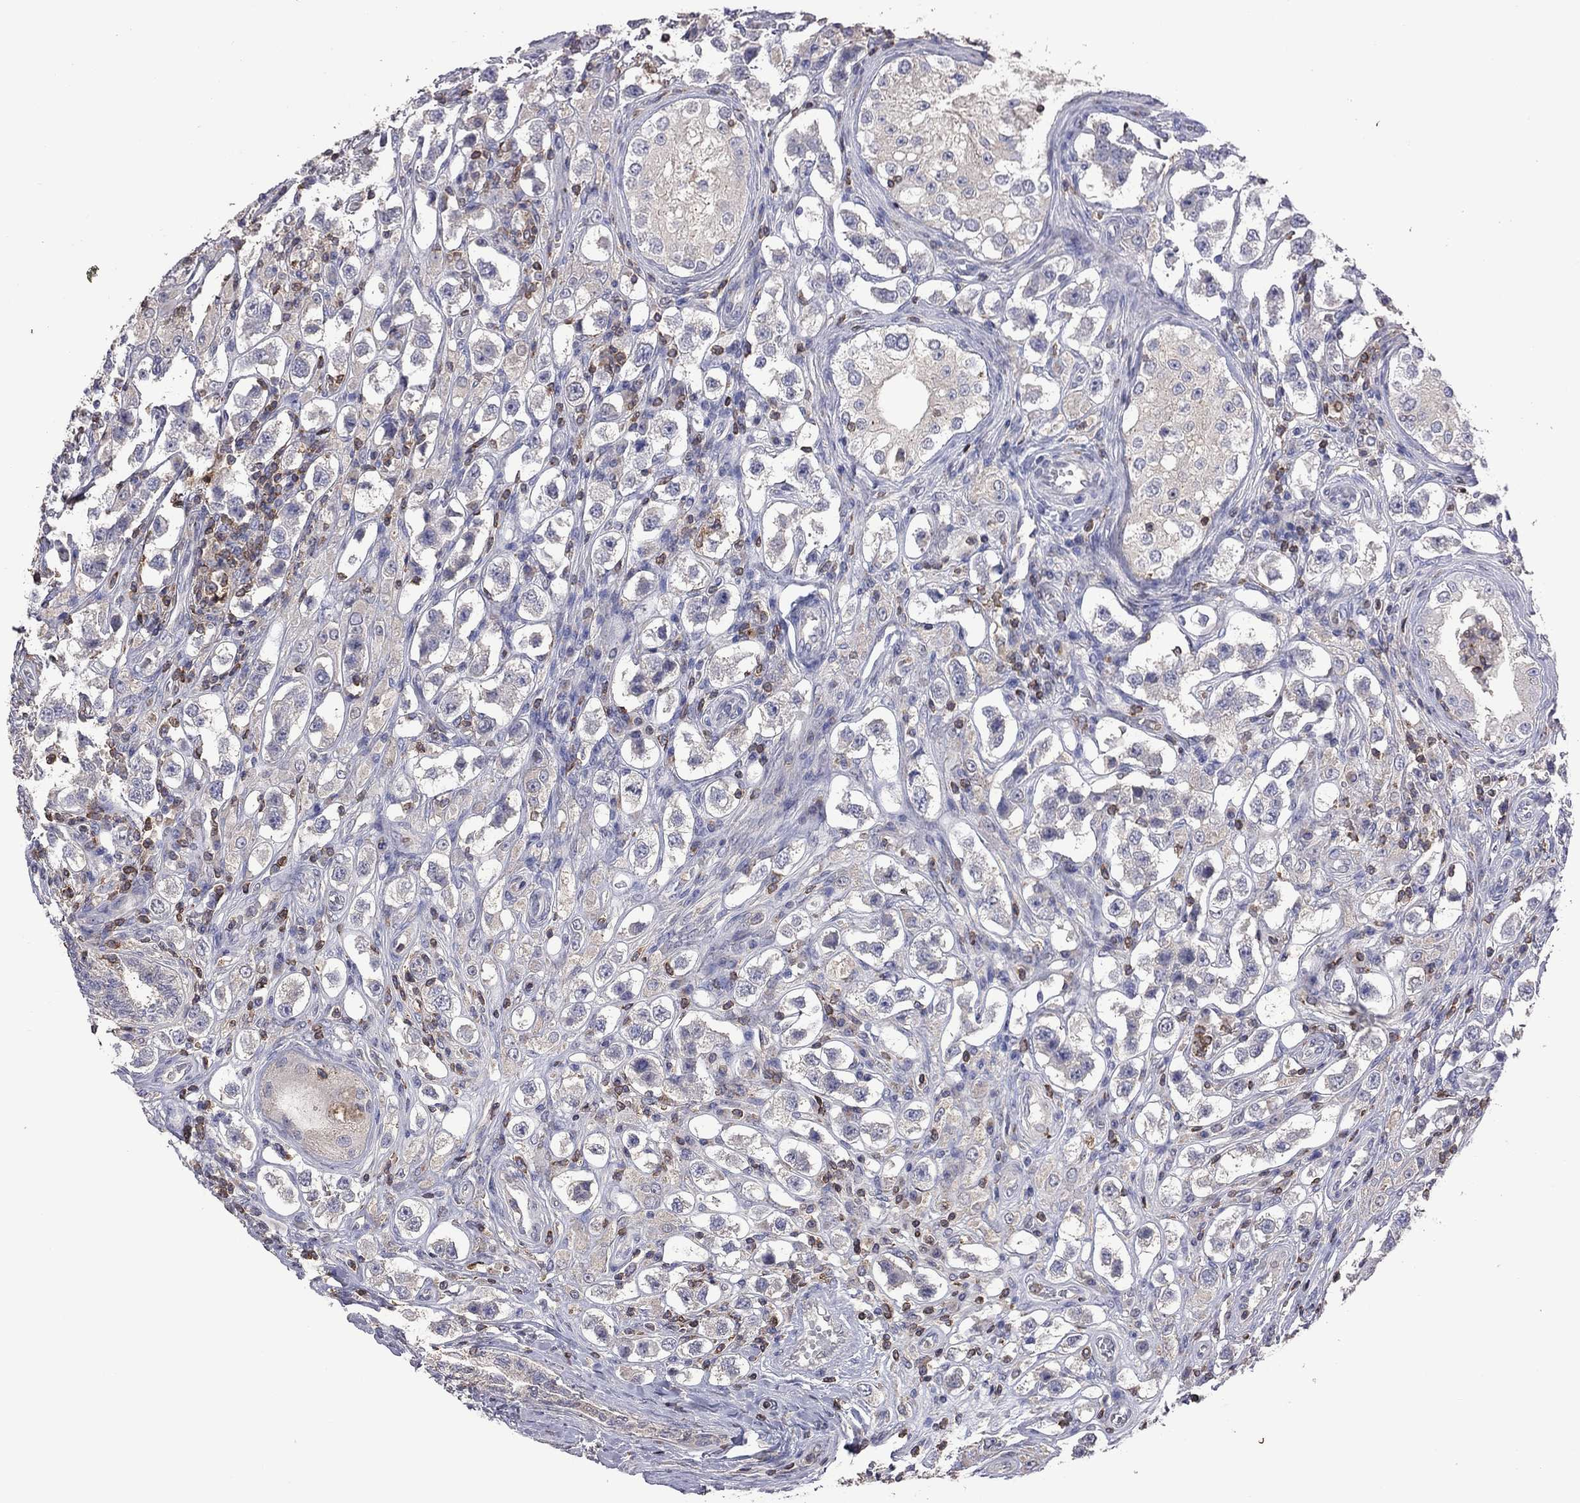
{"staining": {"intensity": "negative", "quantity": "none", "location": "none"}, "tissue": "testis cancer", "cell_type": "Tumor cells", "image_type": "cancer", "snomed": [{"axis": "morphology", "description": "Seminoma, NOS"}, {"axis": "topography", "description": "Testis"}], "caption": "IHC photomicrograph of human seminoma (testis) stained for a protein (brown), which reveals no positivity in tumor cells. (Stains: DAB (3,3'-diaminobenzidine) IHC with hematoxylin counter stain, Microscopy: brightfield microscopy at high magnification).", "gene": "IPCEF1", "patient": {"sex": "male", "age": 37}}